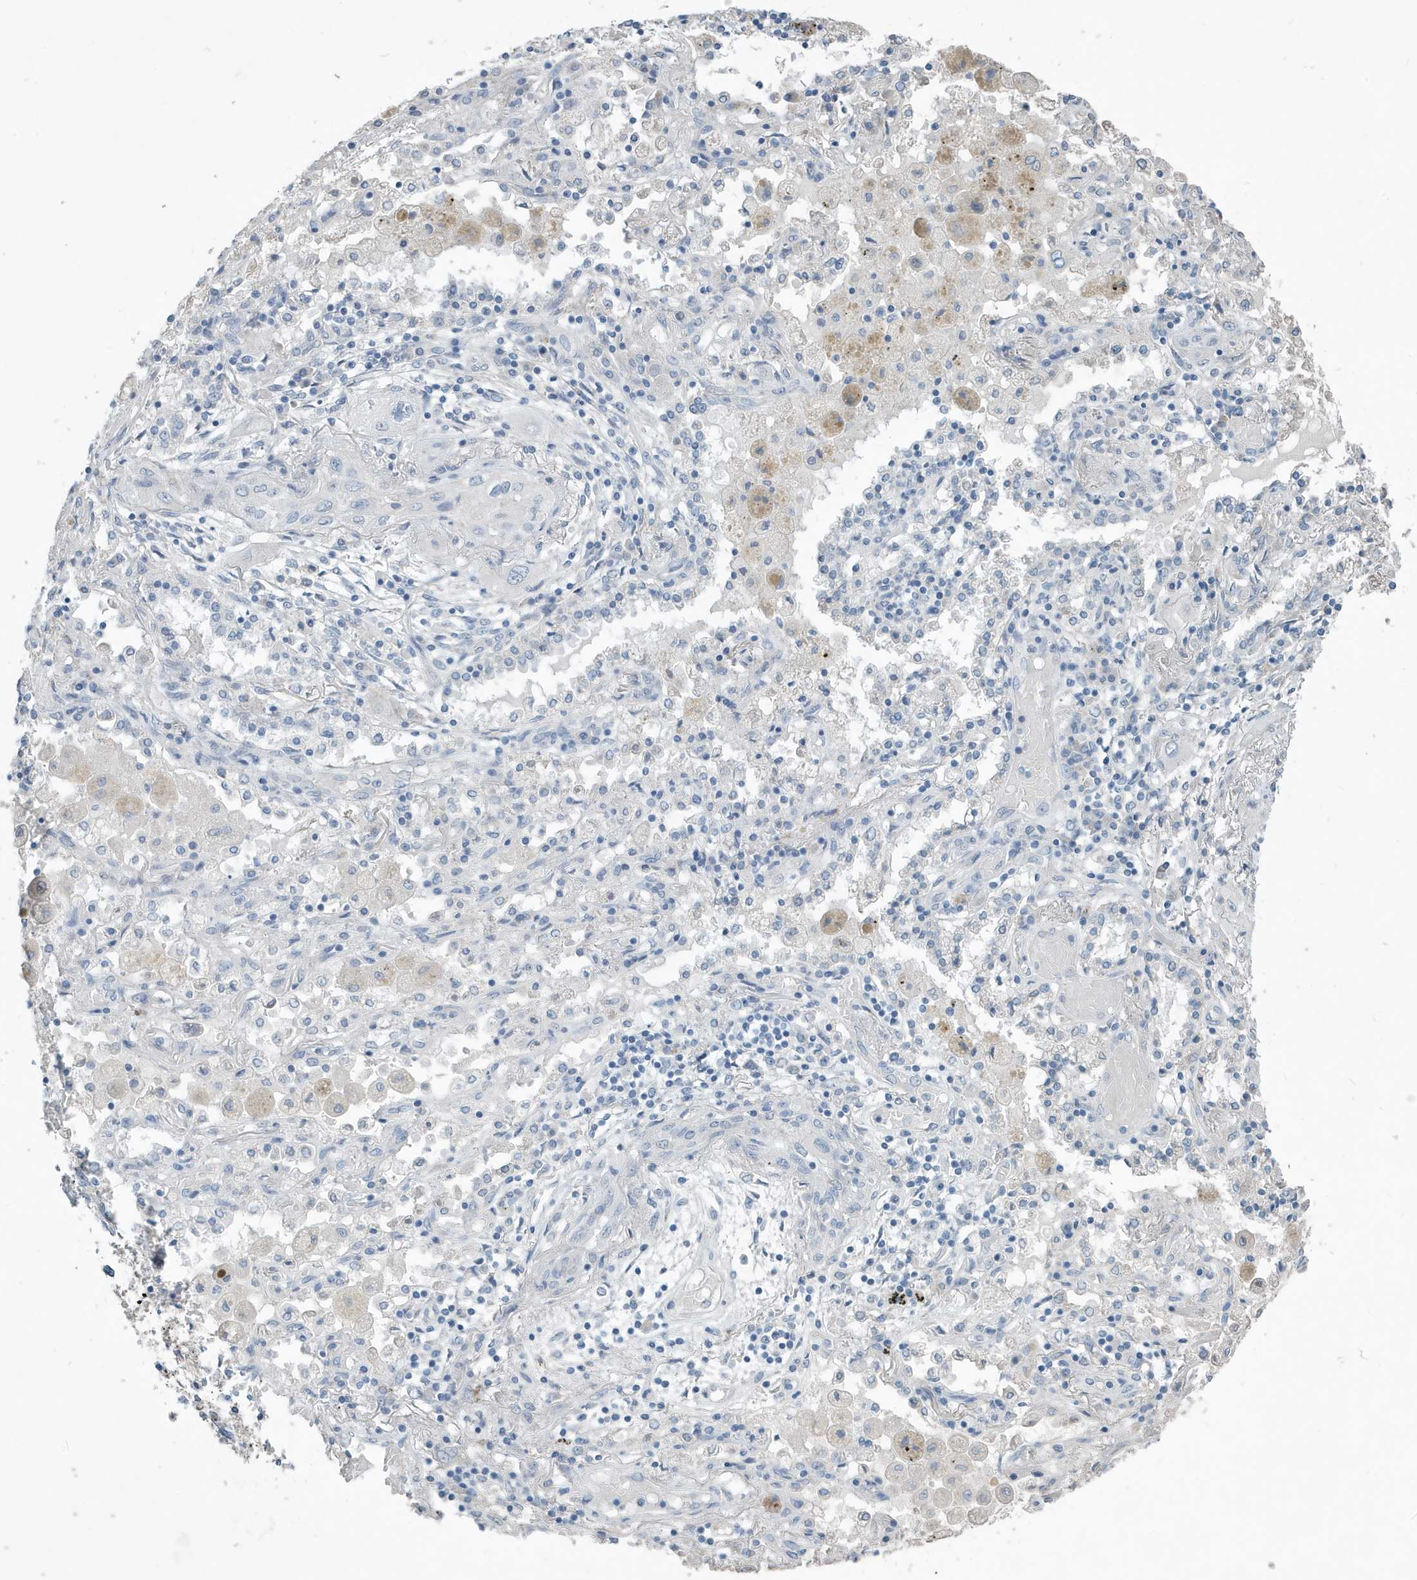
{"staining": {"intensity": "negative", "quantity": "none", "location": "none"}, "tissue": "lung cancer", "cell_type": "Tumor cells", "image_type": "cancer", "snomed": [{"axis": "morphology", "description": "Squamous cell carcinoma, NOS"}, {"axis": "topography", "description": "Lung"}], "caption": "Photomicrograph shows no protein expression in tumor cells of lung cancer tissue.", "gene": "UGT2B4", "patient": {"sex": "female", "age": 47}}